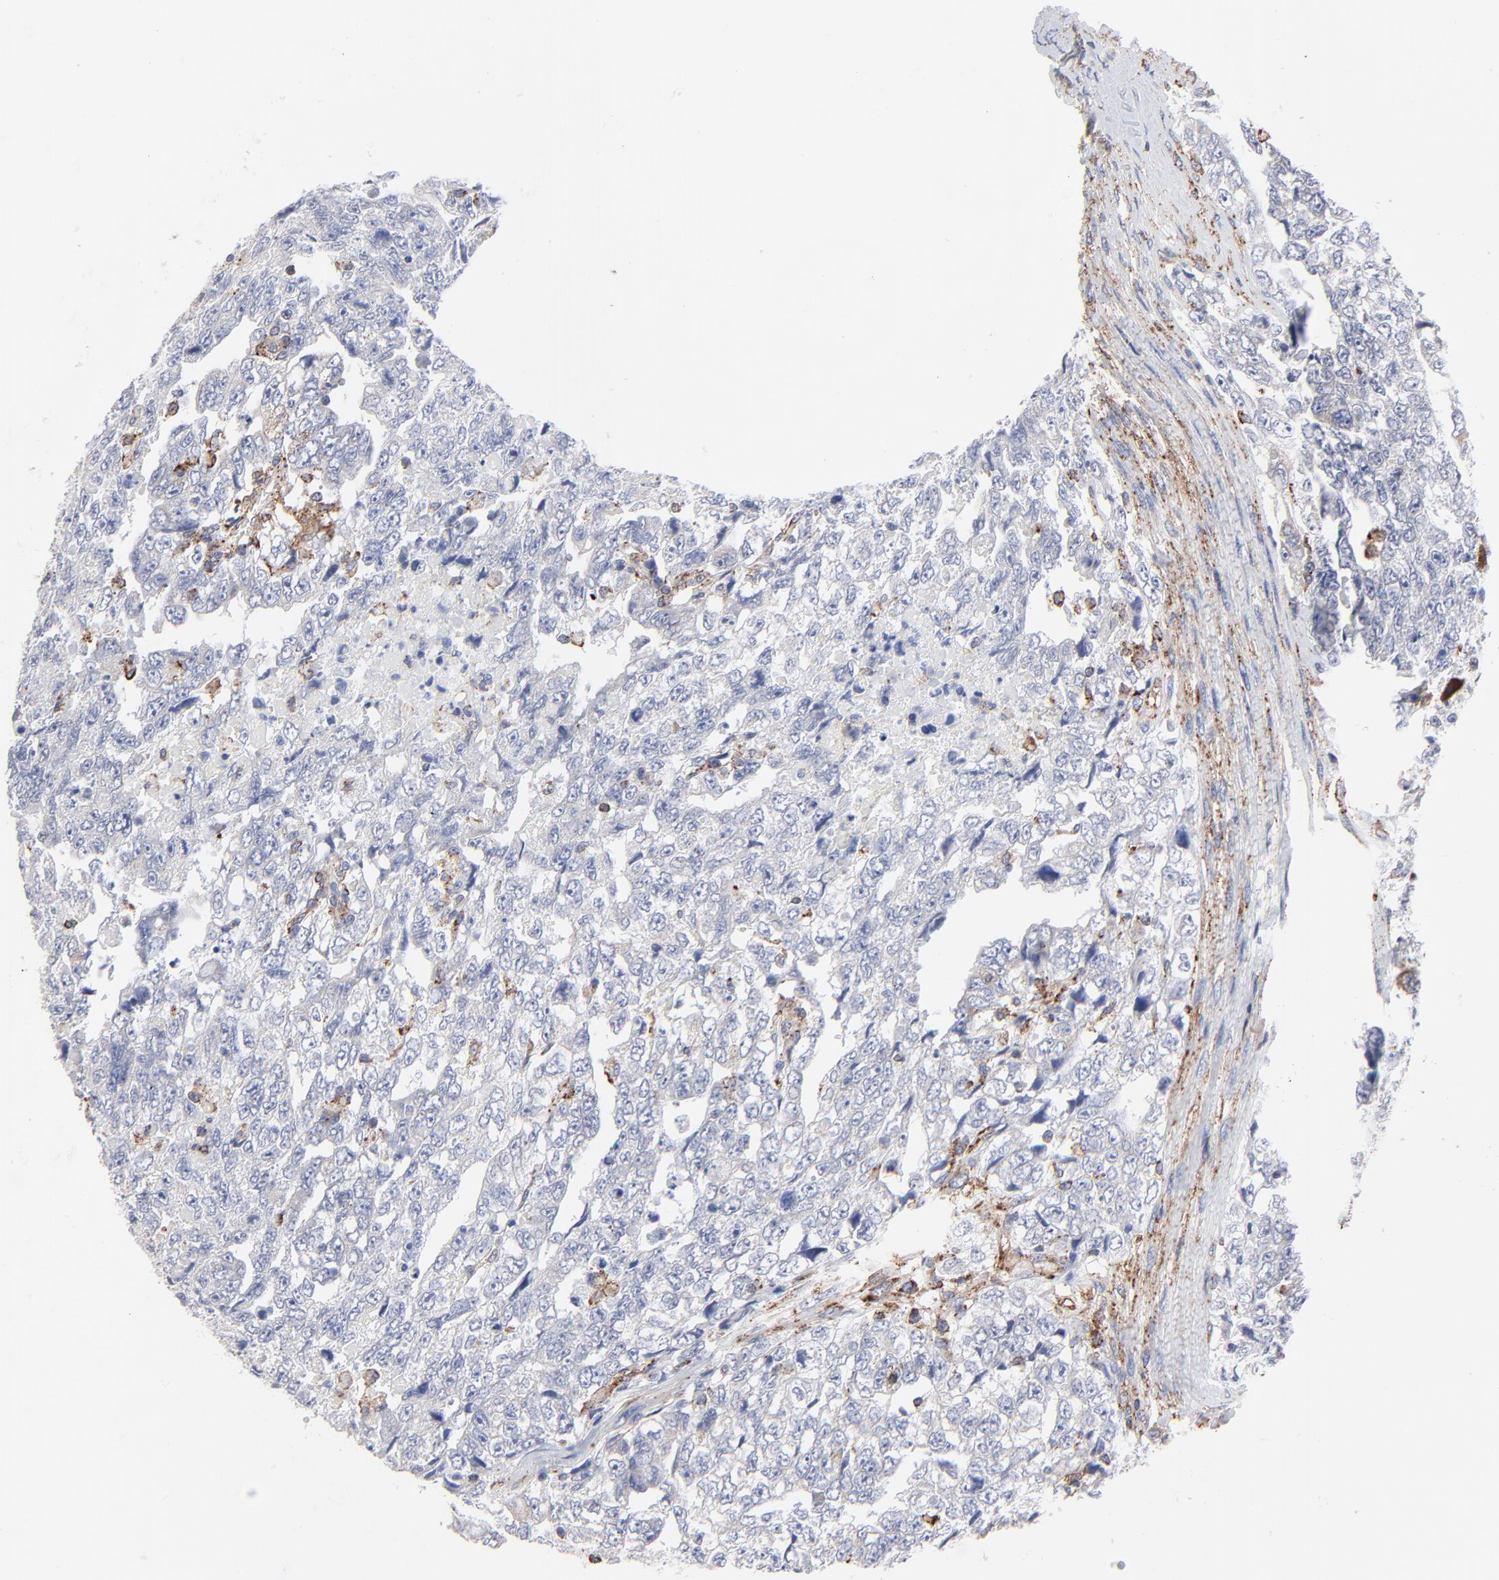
{"staining": {"intensity": "negative", "quantity": "none", "location": "none"}, "tissue": "testis cancer", "cell_type": "Tumor cells", "image_type": "cancer", "snomed": [{"axis": "morphology", "description": "Carcinoma, Embryonal, NOS"}, {"axis": "topography", "description": "Testis"}], "caption": "This is an IHC image of testis embryonal carcinoma. There is no positivity in tumor cells.", "gene": "TRIM22", "patient": {"sex": "male", "age": 36}}